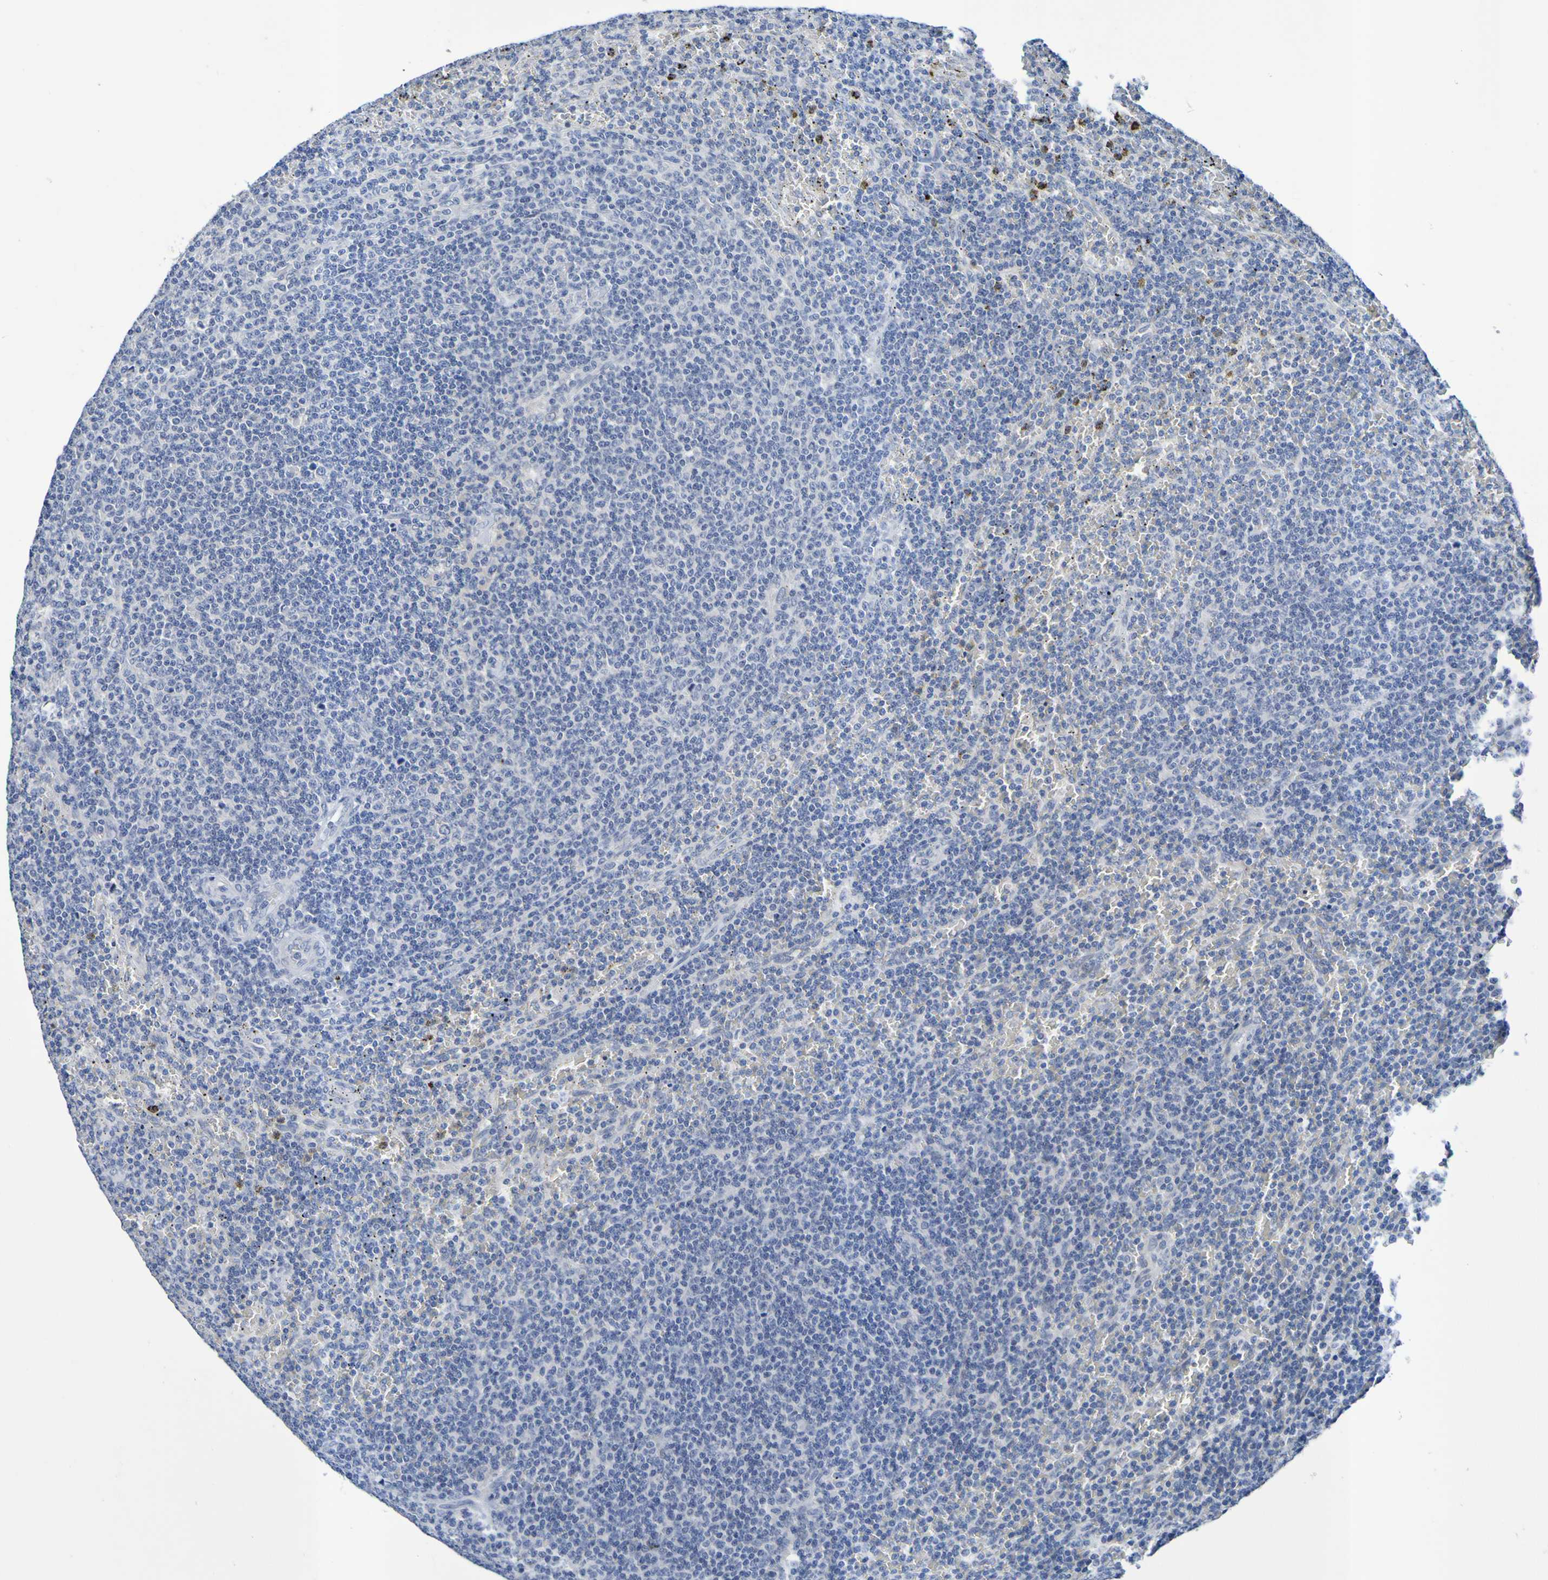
{"staining": {"intensity": "negative", "quantity": "none", "location": "none"}, "tissue": "lymphoma", "cell_type": "Tumor cells", "image_type": "cancer", "snomed": [{"axis": "morphology", "description": "Malignant lymphoma, non-Hodgkin's type, Low grade"}, {"axis": "topography", "description": "Spleen"}], "caption": "Immunohistochemistry (IHC) image of low-grade malignant lymphoma, non-Hodgkin's type stained for a protein (brown), which exhibits no positivity in tumor cells.", "gene": "VMA21", "patient": {"sex": "female", "age": 50}}